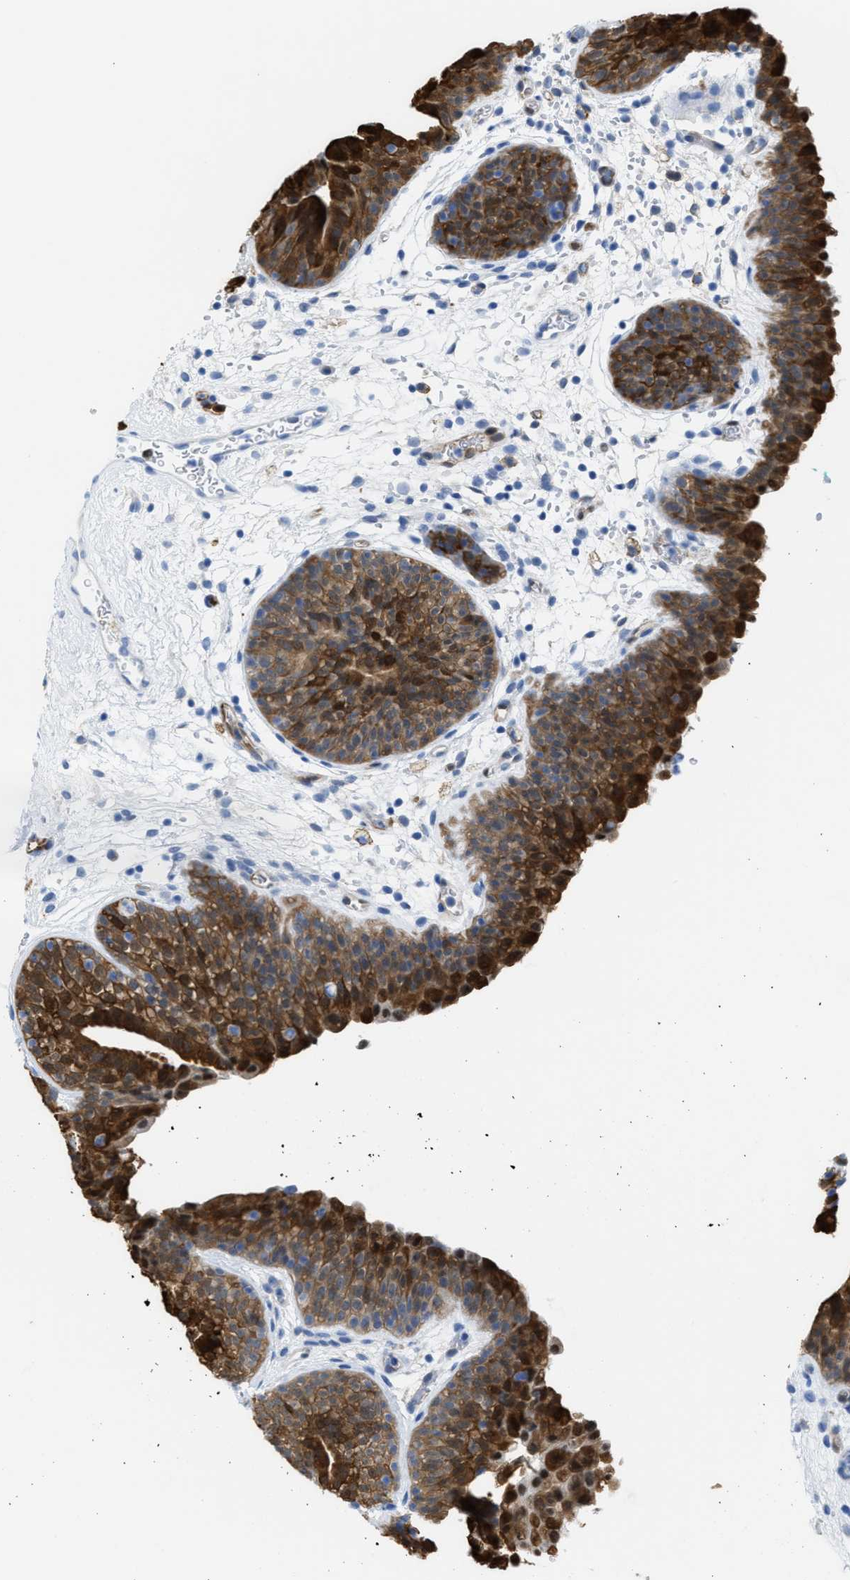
{"staining": {"intensity": "strong", "quantity": ">75%", "location": "cytoplasmic/membranous"}, "tissue": "urinary bladder", "cell_type": "Urothelial cells", "image_type": "normal", "snomed": [{"axis": "morphology", "description": "Normal tissue, NOS"}, {"axis": "topography", "description": "Urinary bladder"}], "caption": "Immunohistochemical staining of unremarkable urinary bladder reveals high levels of strong cytoplasmic/membranous staining in about >75% of urothelial cells.", "gene": "ASS1", "patient": {"sex": "male", "age": 37}}